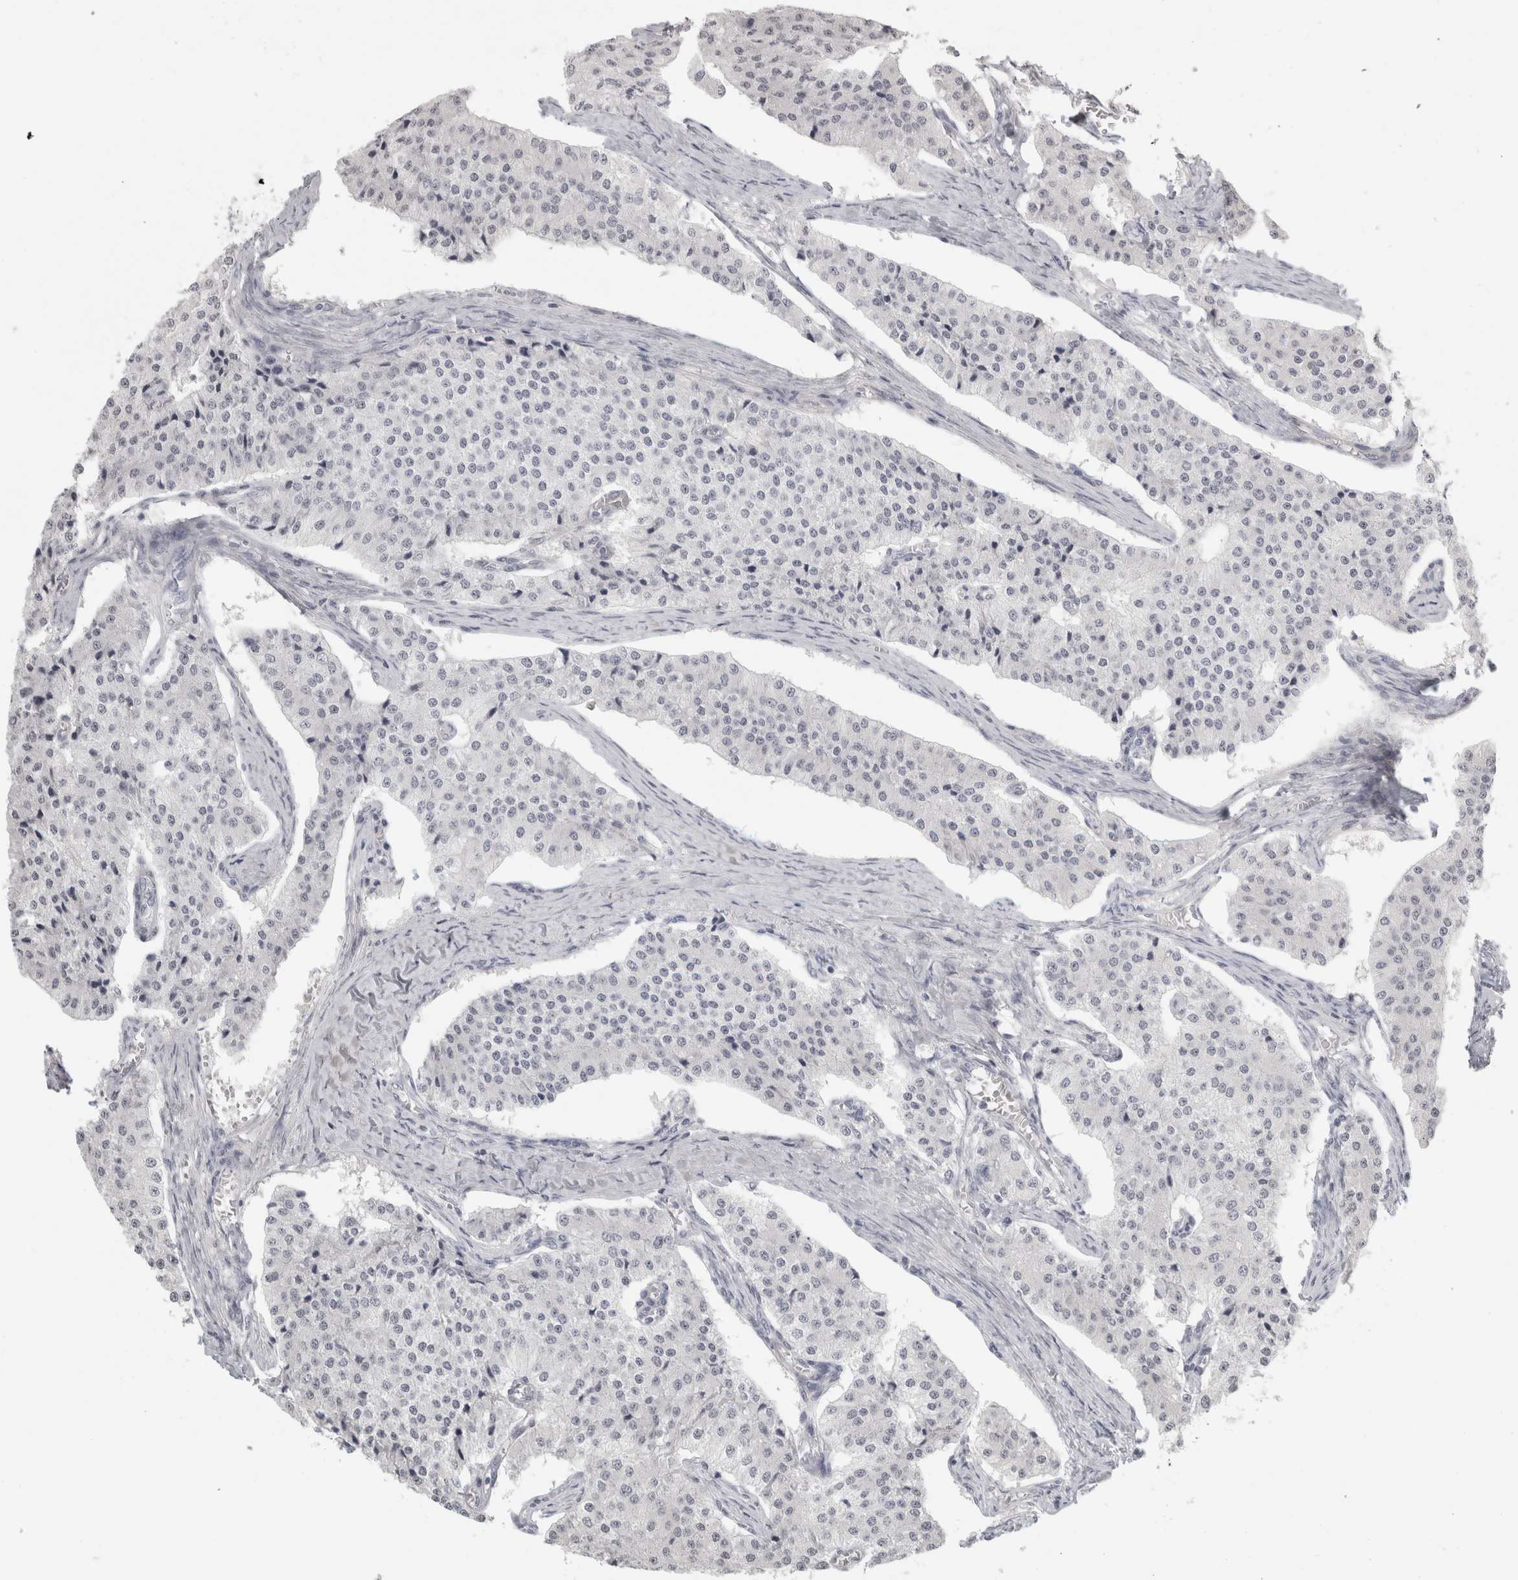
{"staining": {"intensity": "negative", "quantity": "none", "location": "none"}, "tissue": "carcinoid", "cell_type": "Tumor cells", "image_type": "cancer", "snomed": [{"axis": "morphology", "description": "Carcinoid, malignant, NOS"}, {"axis": "topography", "description": "Colon"}], "caption": "Tumor cells show no significant protein expression in malignant carcinoid.", "gene": "FBLIM1", "patient": {"sex": "female", "age": 52}}